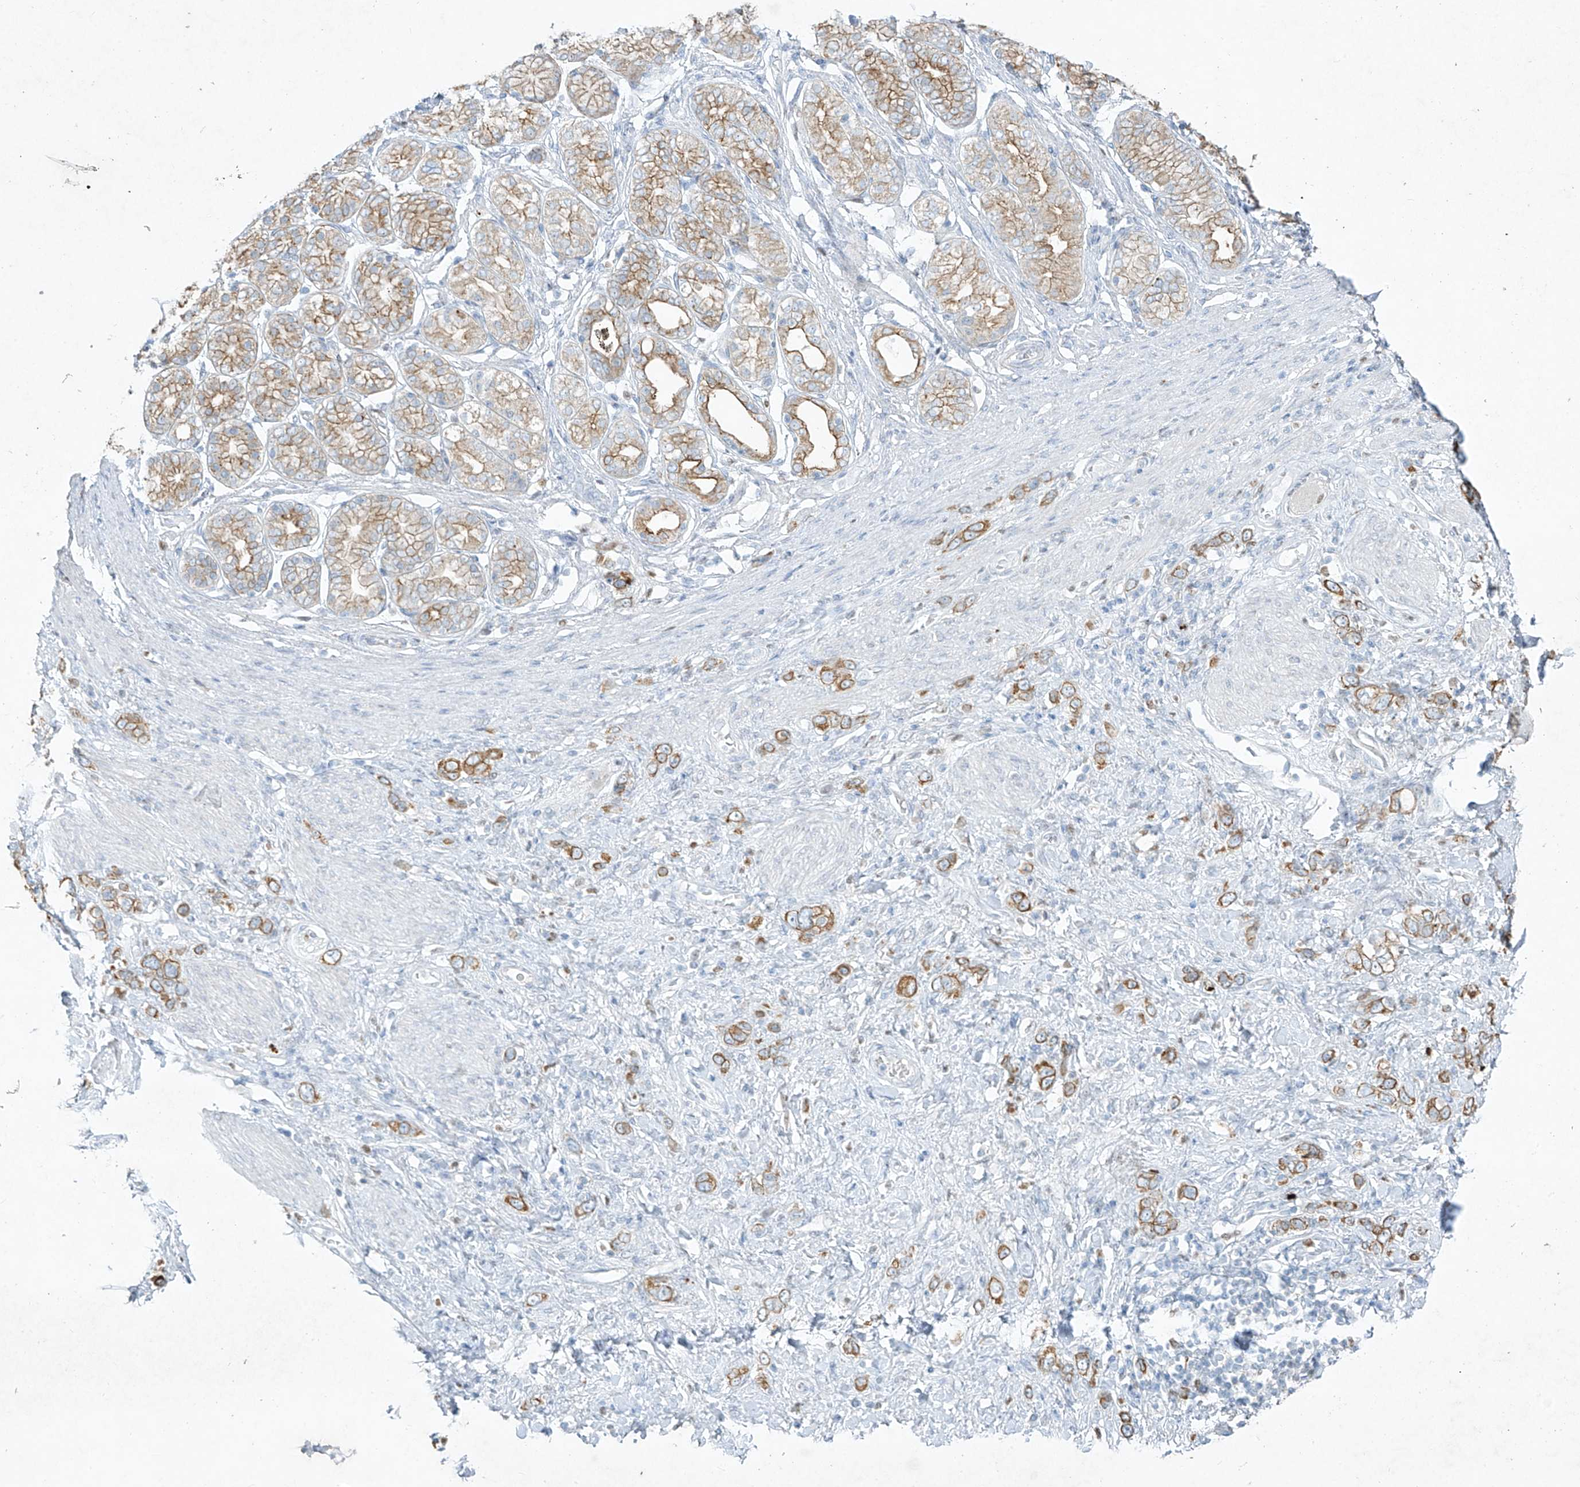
{"staining": {"intensity": "moderate", "quantity": ">75%", "location": "cytoplasmic/membranous"}, "tissue": "stomach cancer", "cell_type": "Tumor cells", "image_type": "cancer", "snomed": [{"axis": "morphology", "description": "Normal tissue, NOS"}, {"axis": "morphology", "description": "Adenocarcinoma, NOS"}, {"axis": "topography", "description": "Stomach, upper"}, {"axis": "topography", "description": "Stomach"}], "caption": "Human stomach cancer stained for a protein (brown) exhibits moderate cytoplasmic/membranous positive positivity in about >75% of tumor cells.", "gene": "TUBE1", "patient": {"sex": "female", "age": 65}}